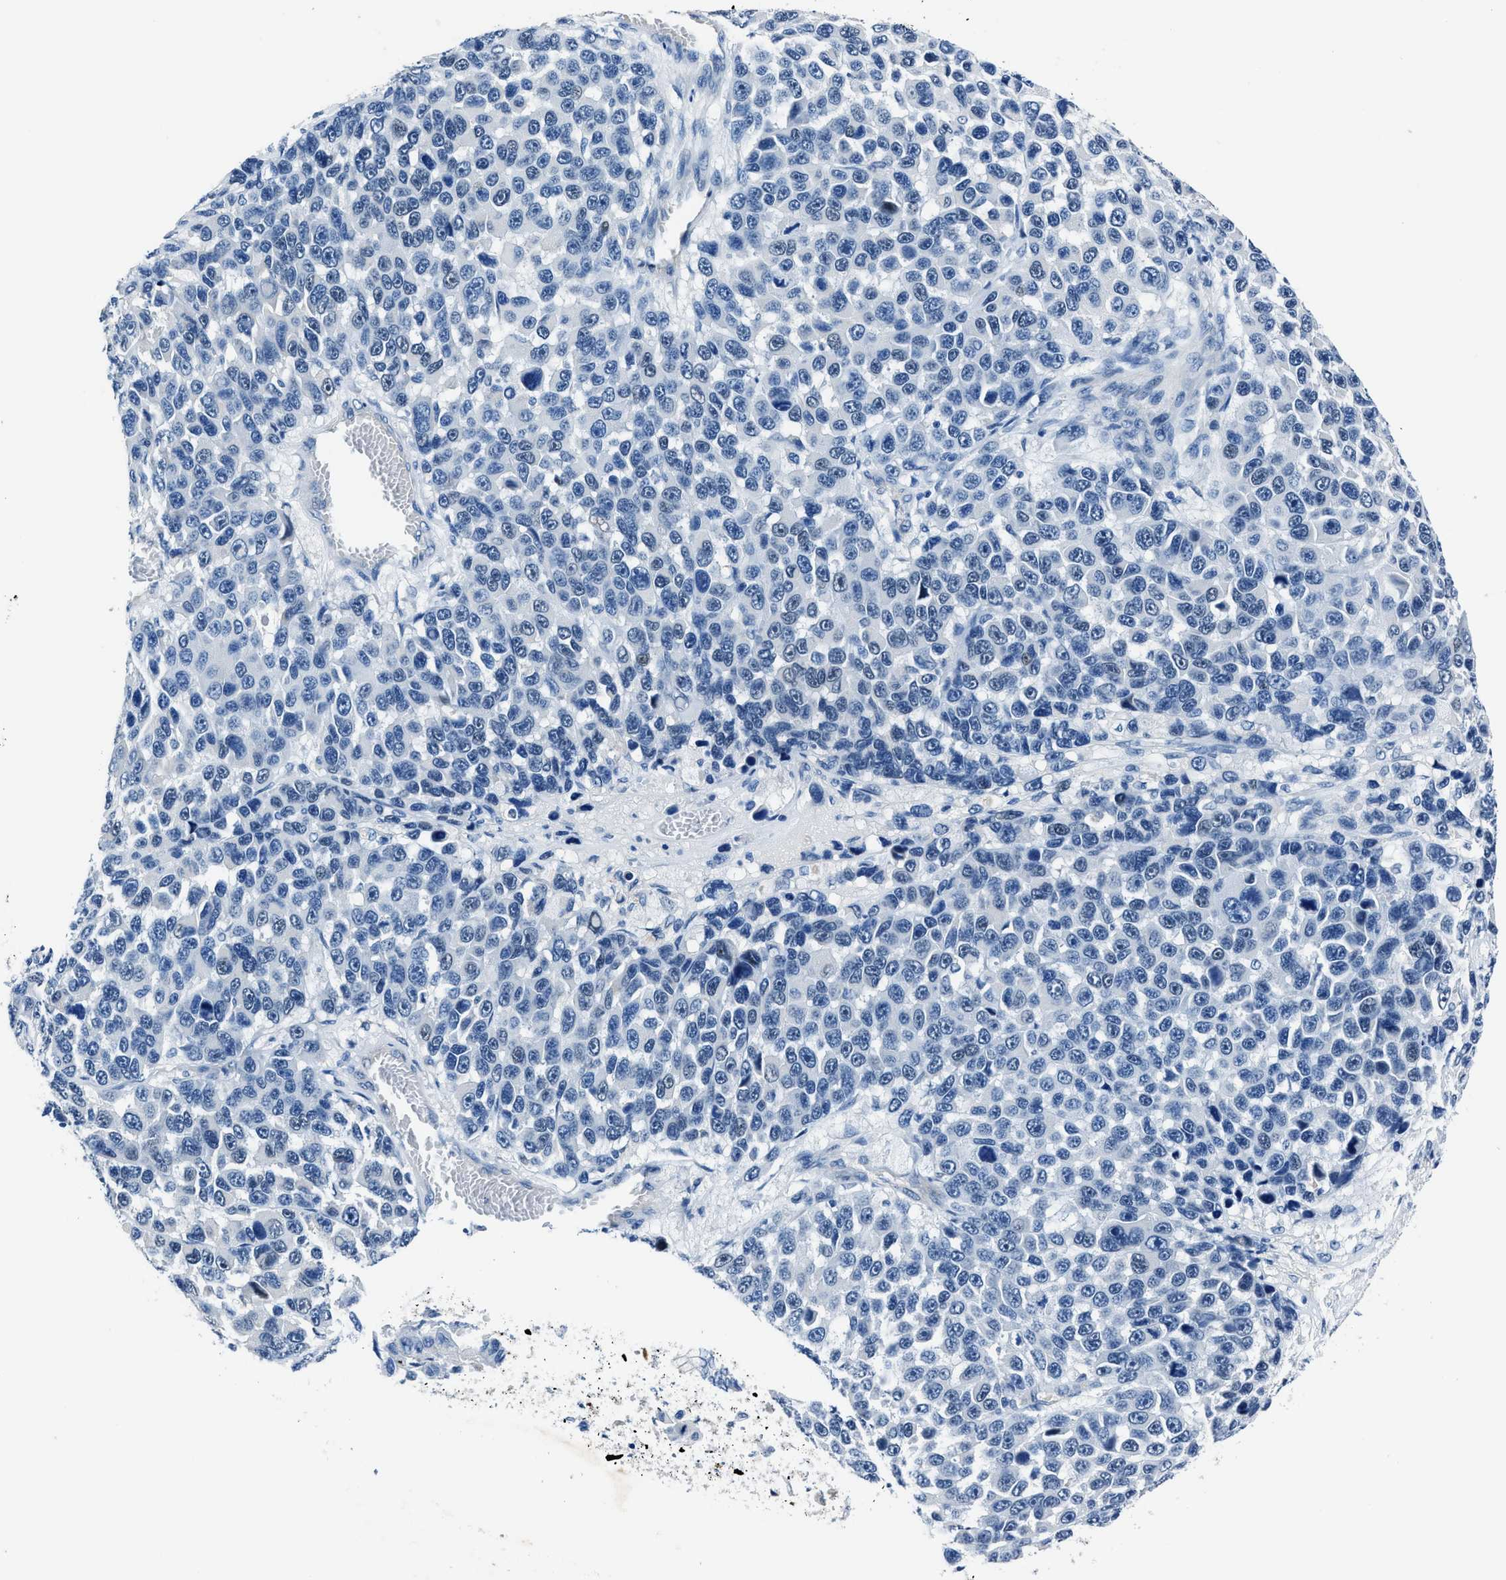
{"staining": {"intensity": "negative", "quantity": "none", "location": "none"}, "tissue": "melanoma", "cell_type": "Tumor cells", "image_type": "cancer", "snomed": [{"axis": "morphology", "description": "Malignant melanoma, NOS"}, {"axis": "topography", "description": "Skin"}], "caption": "A micrograph of human melanoma is negative for staining in tumor cells.", "gene": "NACAD", "patient": {"sex": "male", "age": 53}}